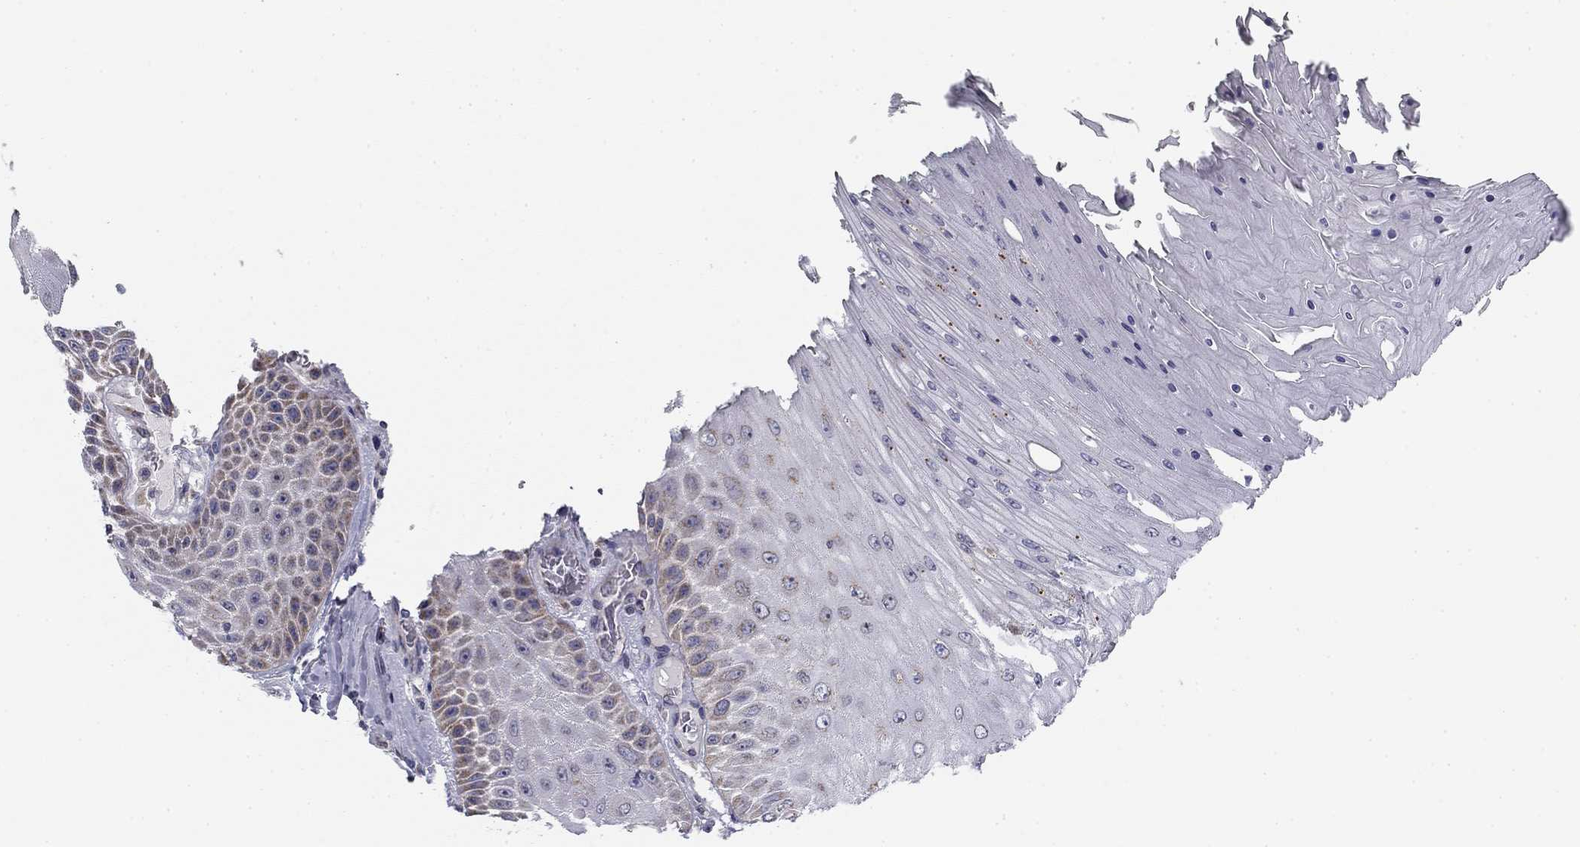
{"staining": {"intensity": "weak", "quantity": "25%-75%", "location": "cytoplasmic/membranous"}, "tissue": "skin cancer", "cell_type": "Tumor cells", "image_type": "cancer", "snomed": [{"axis": "morphology", "description": "Squamous cell carcinoma, NOS"}, {"axis": "topography", "description": "Skin"}], "caption": "This micrograph demonstrates immunohistochemistry staining of human skin cancer (squamous cell carcinoma), with low weak cytoplasmic/membranous positivity in about 25%-75% of tumor cells.", "gene": "SLC2A9", "patient": {"sex": "male", "age": 62}}